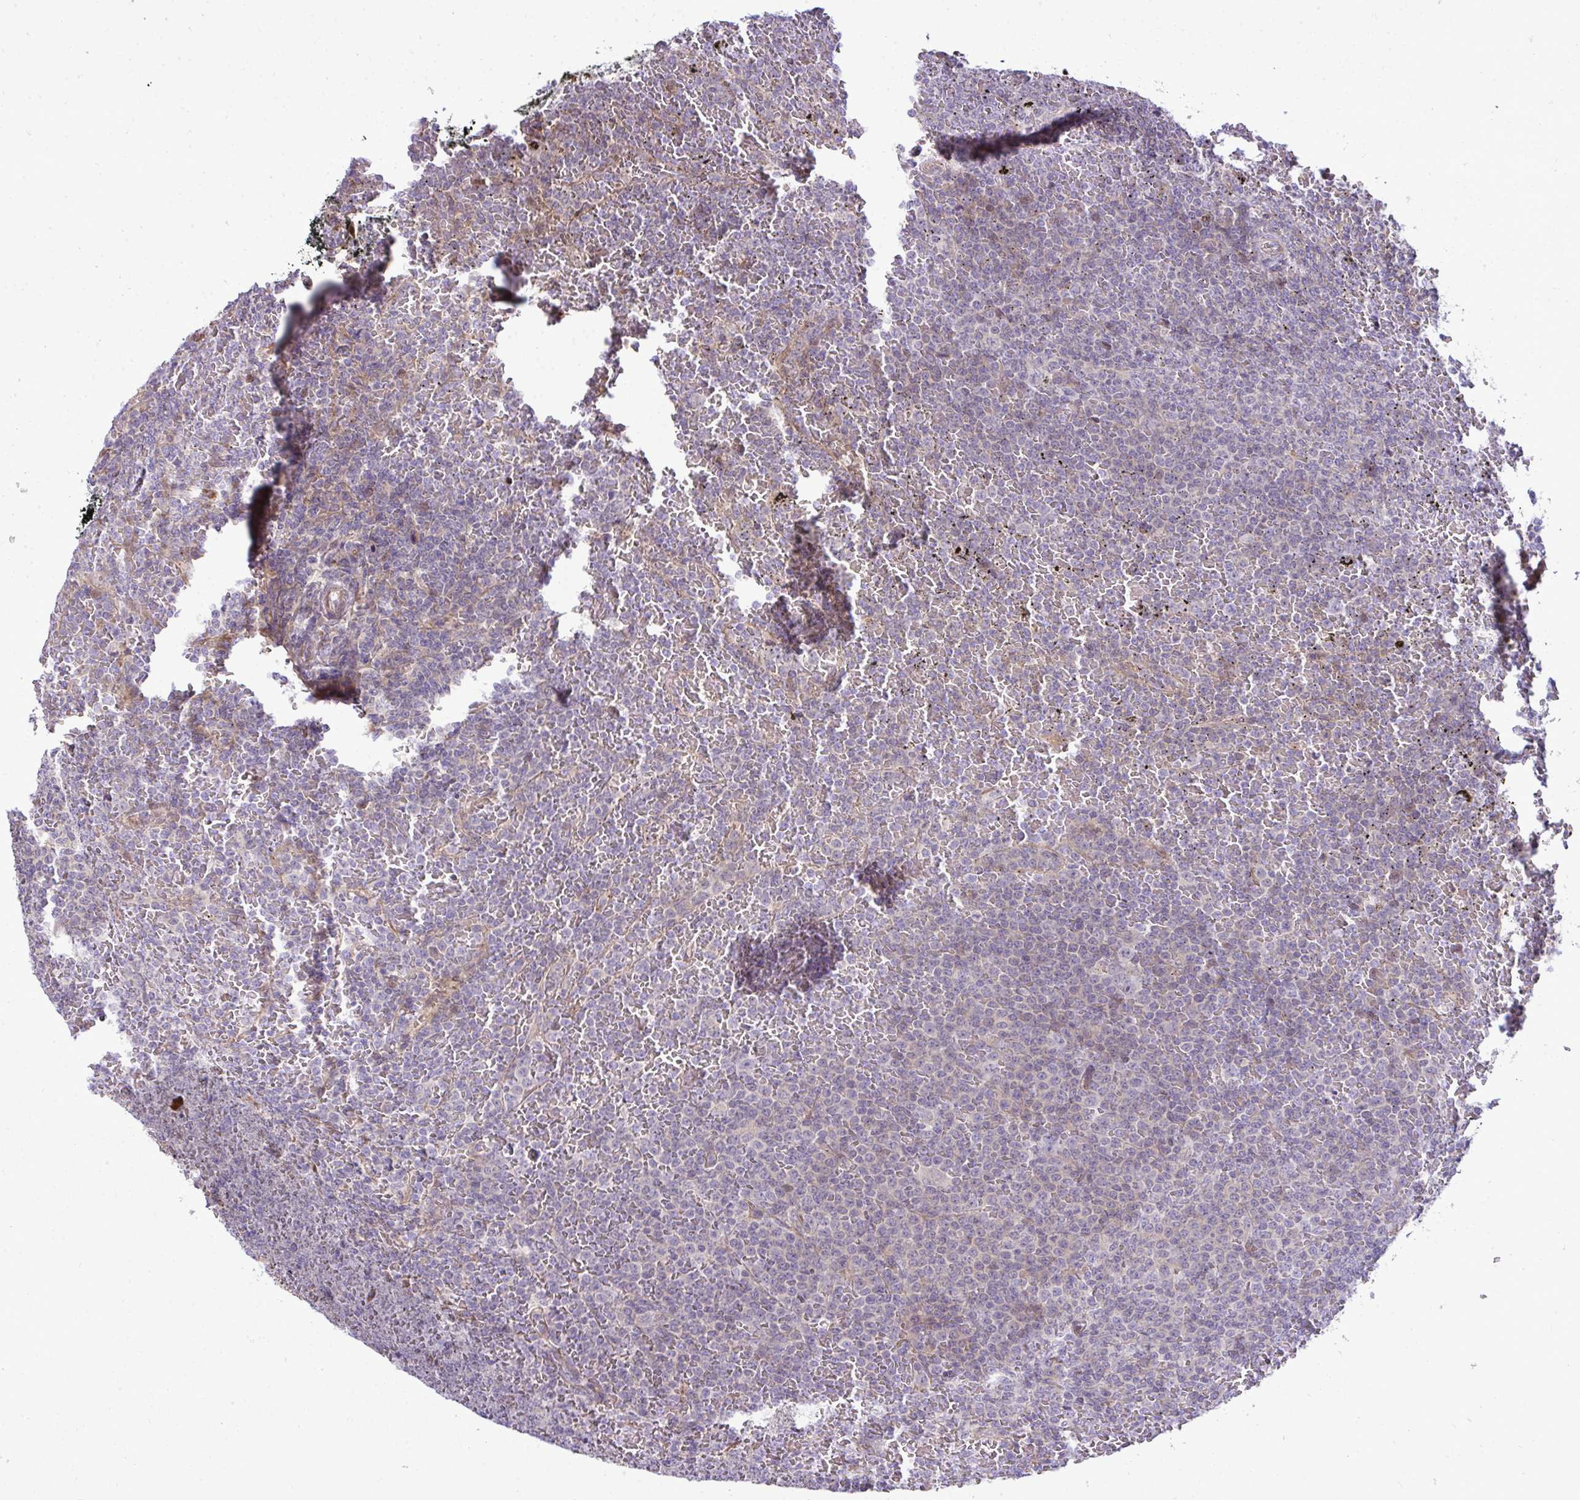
{"staining": {"intensity": "negative", "quantity": "none", "location": "none"}, "tissue": "lymphoma", "cell_type": "Tumor cells", "image_type": "cancer", "snomed": [{"axis": "morphology", "description": "Malignant lymphoma, non-Hodgkin's type, Low grade"}, {"axis": "topography", "description": "Spleen"}], "caption": "DAB (3,3'-diaminobenzidine) immunohistochemical staining of human lymphoma shows no significant positivity in tumor cells.", "gene": "ZSCAN9", "patient": {"sex": "female", "age": 77}}